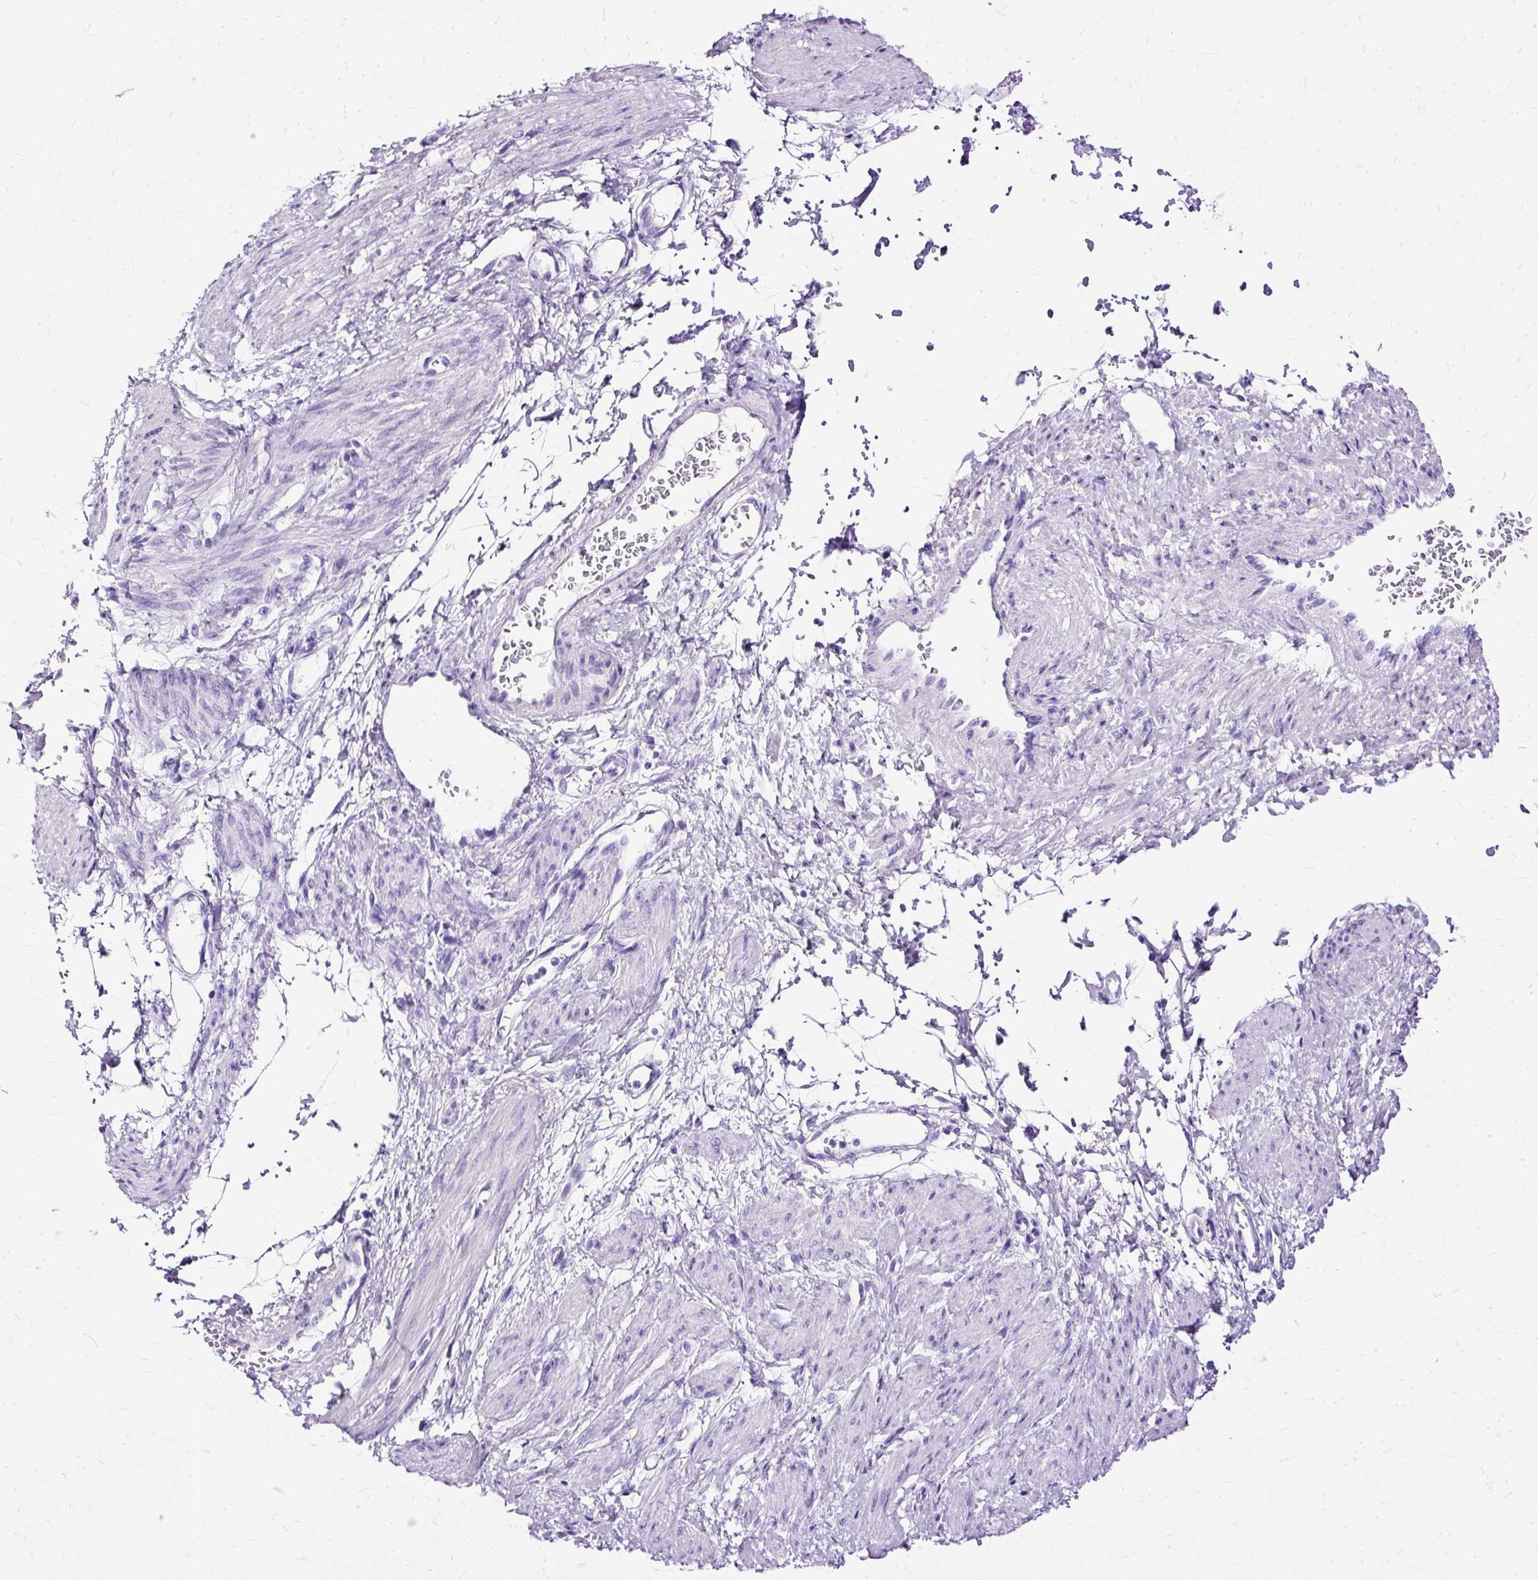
{"staining": {"intensity": "negative", "quantity": "none", "location": "none"}, "tissue": "smooth muscle", "cell_type": "Smooth muscle cells", "image_type": "normal", "snomed": [{"axis": "morphology", "description": "Normal tissue, NOS"}, {"axis": "topography", "description": "Smooth muscle"}, {"axis": "topography", "description": "Uterus"}], "caption": "Protein analysis of normal smooth muscle reveals no significant staining in smooth muscle cells.", "gene": "SLC8A2", "patient": {"sex": "female", "age": 39}}